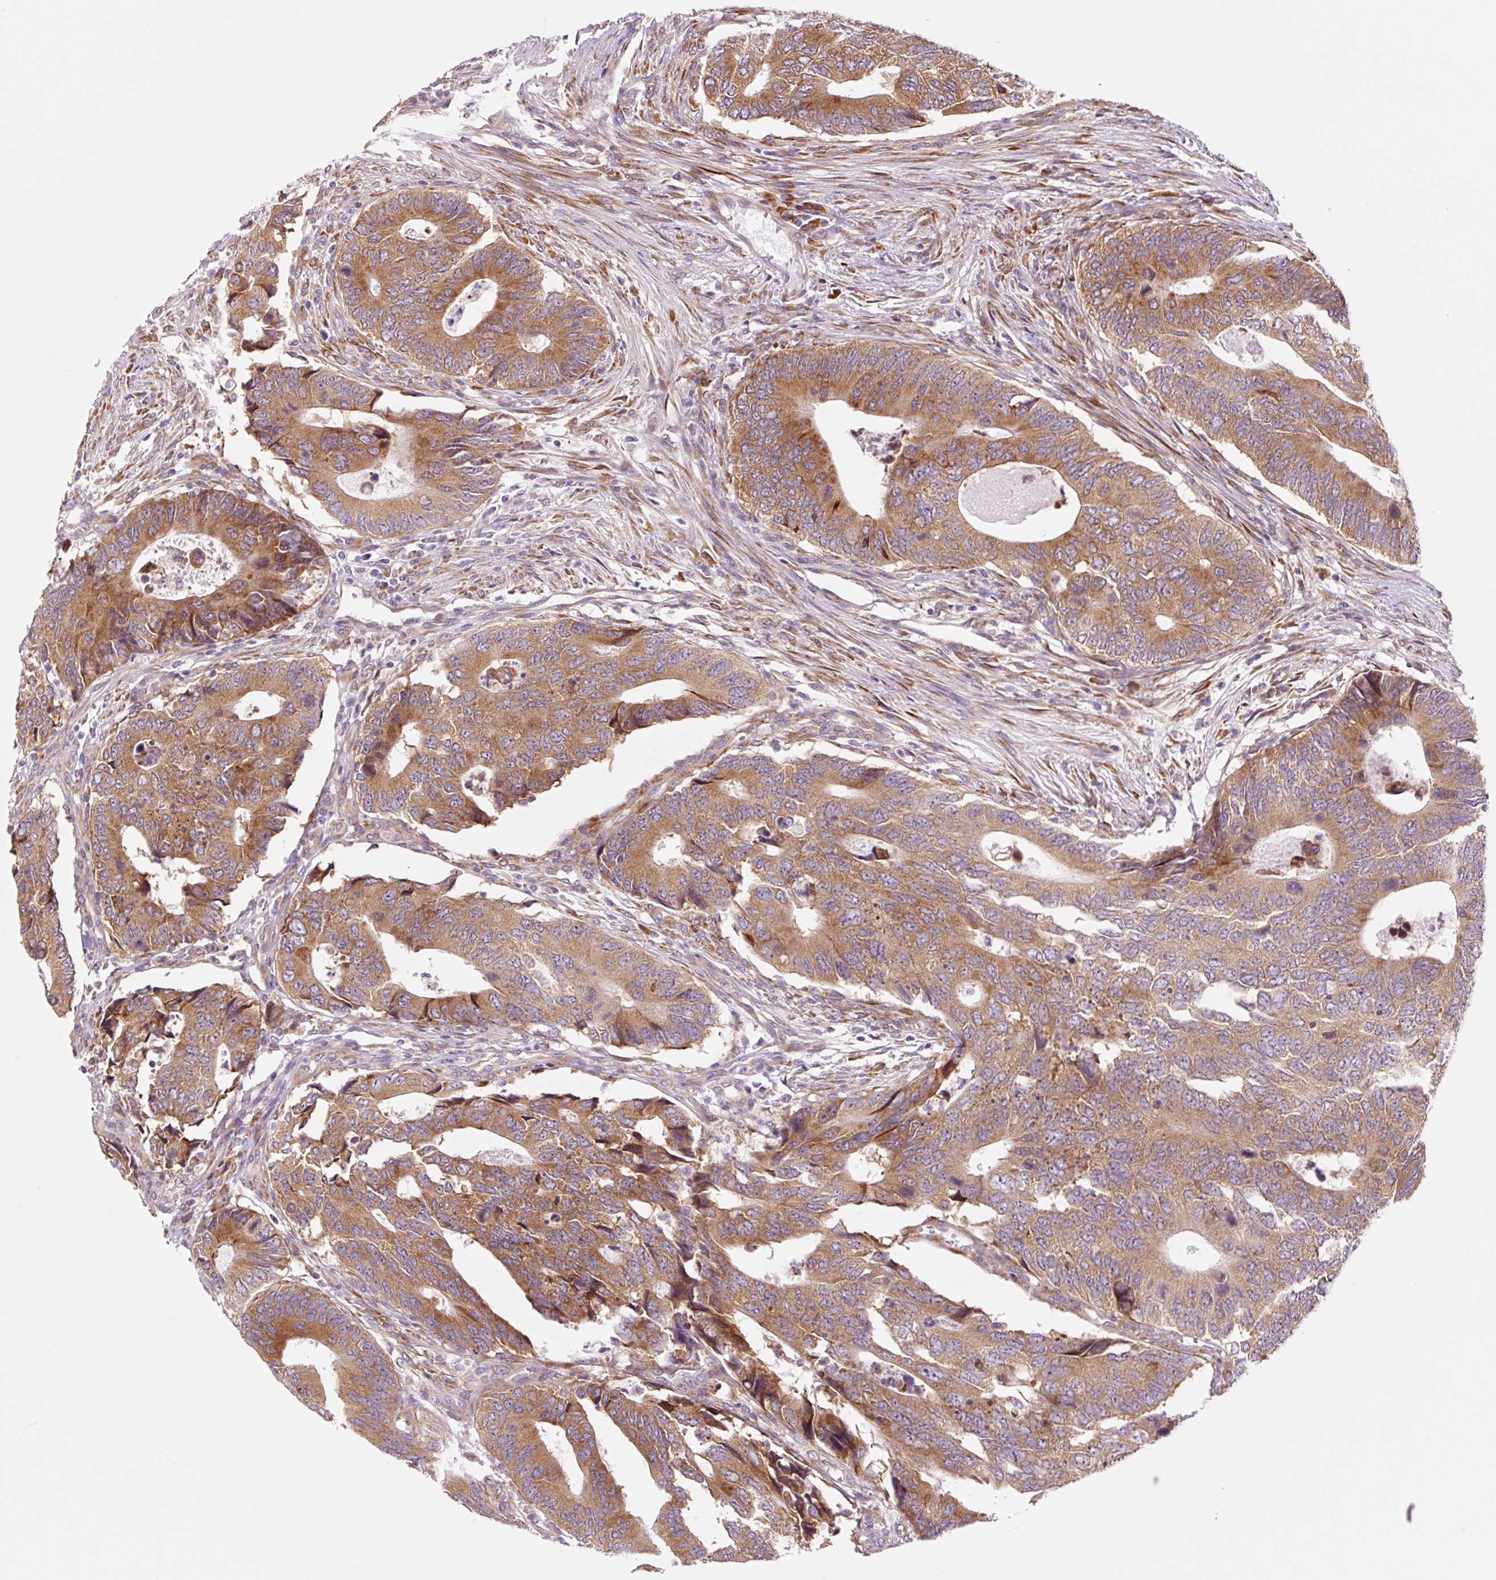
{"staining": {"intensity": "moderate", "quantity": ">75%", "location": "cytoplasmic/membranous"}, "tissue": "colorectal cancer", "cell_type": "Tumor cells", "image_type": "cancer", "snomed": [{"axis": "morphology", "description": "Adenocarcinoma, NOS"}, {"axis": "topography", "description": "Colon"}], "caption": "Protein positivity by immunohistochemistry (IHC) displays moderate cytoplasmic/membranous positivity in about >75% of tumor cells in adenocarcinoma (colorectal). (DAB = brown stain, brightfield microscopy at high magnification).", "gene": "RPL41", "patient": {"sex": "male", "age": 87}}